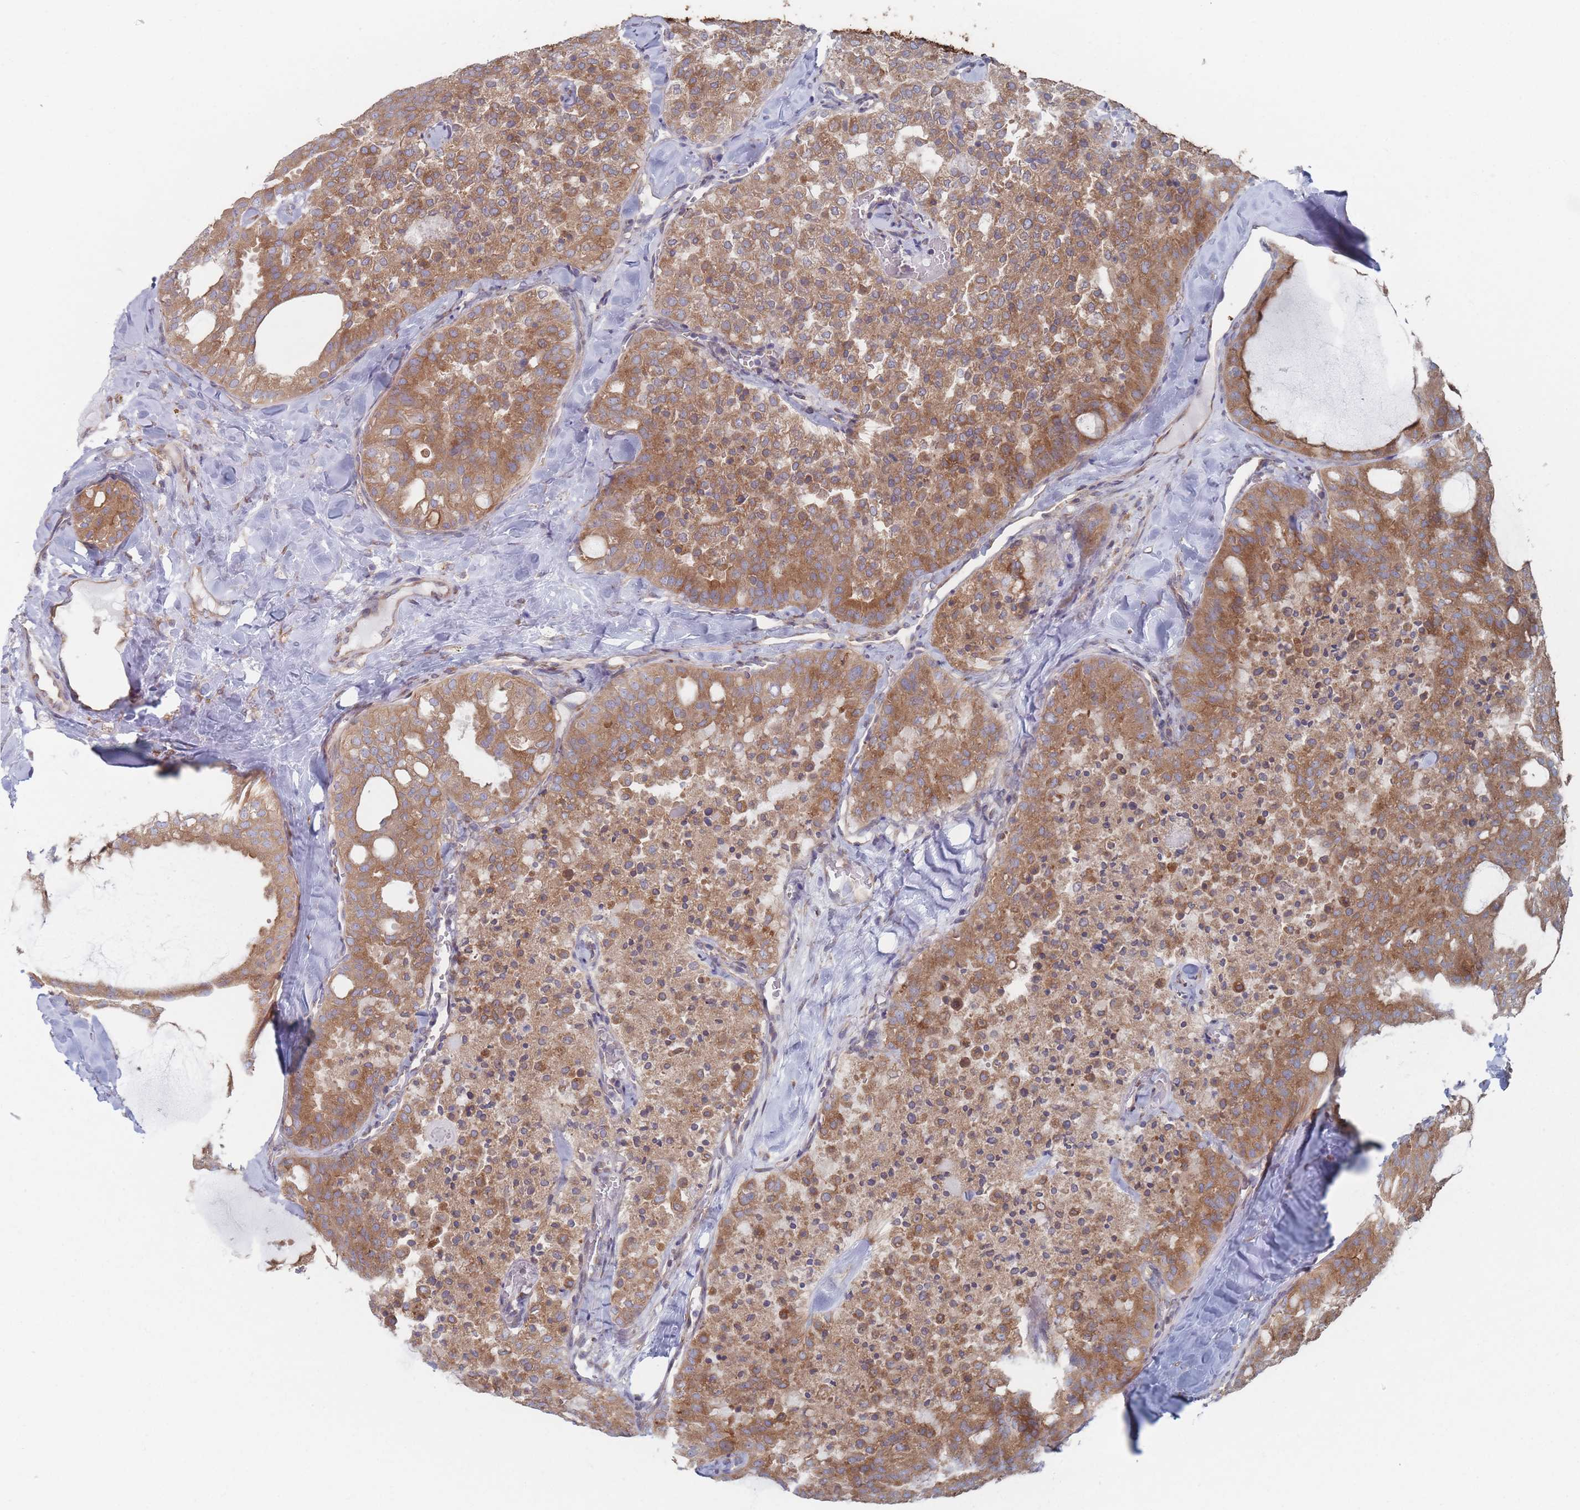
{"staining": {"intensity": "moderate", "quantity": ">75%", "location": "cytoplasmic/membranous"}, "tissue": "thyroid cancer", "cell_type": "Tumor cells", "image_type": "cancer", "snomed": [{"axis": "morphology", "description": "Papillary adenocarcinoma, NOS"}, {"axis": "topography", "description": "Thyroid gland"}], "caption": "Tumor cells show moderate cytoplasmic/membranous expression in about >75% of cells in thyroid papillary adenocarcinoma.", "gene": "KDSR", "patient": {"sex": "male", "age": 52}}